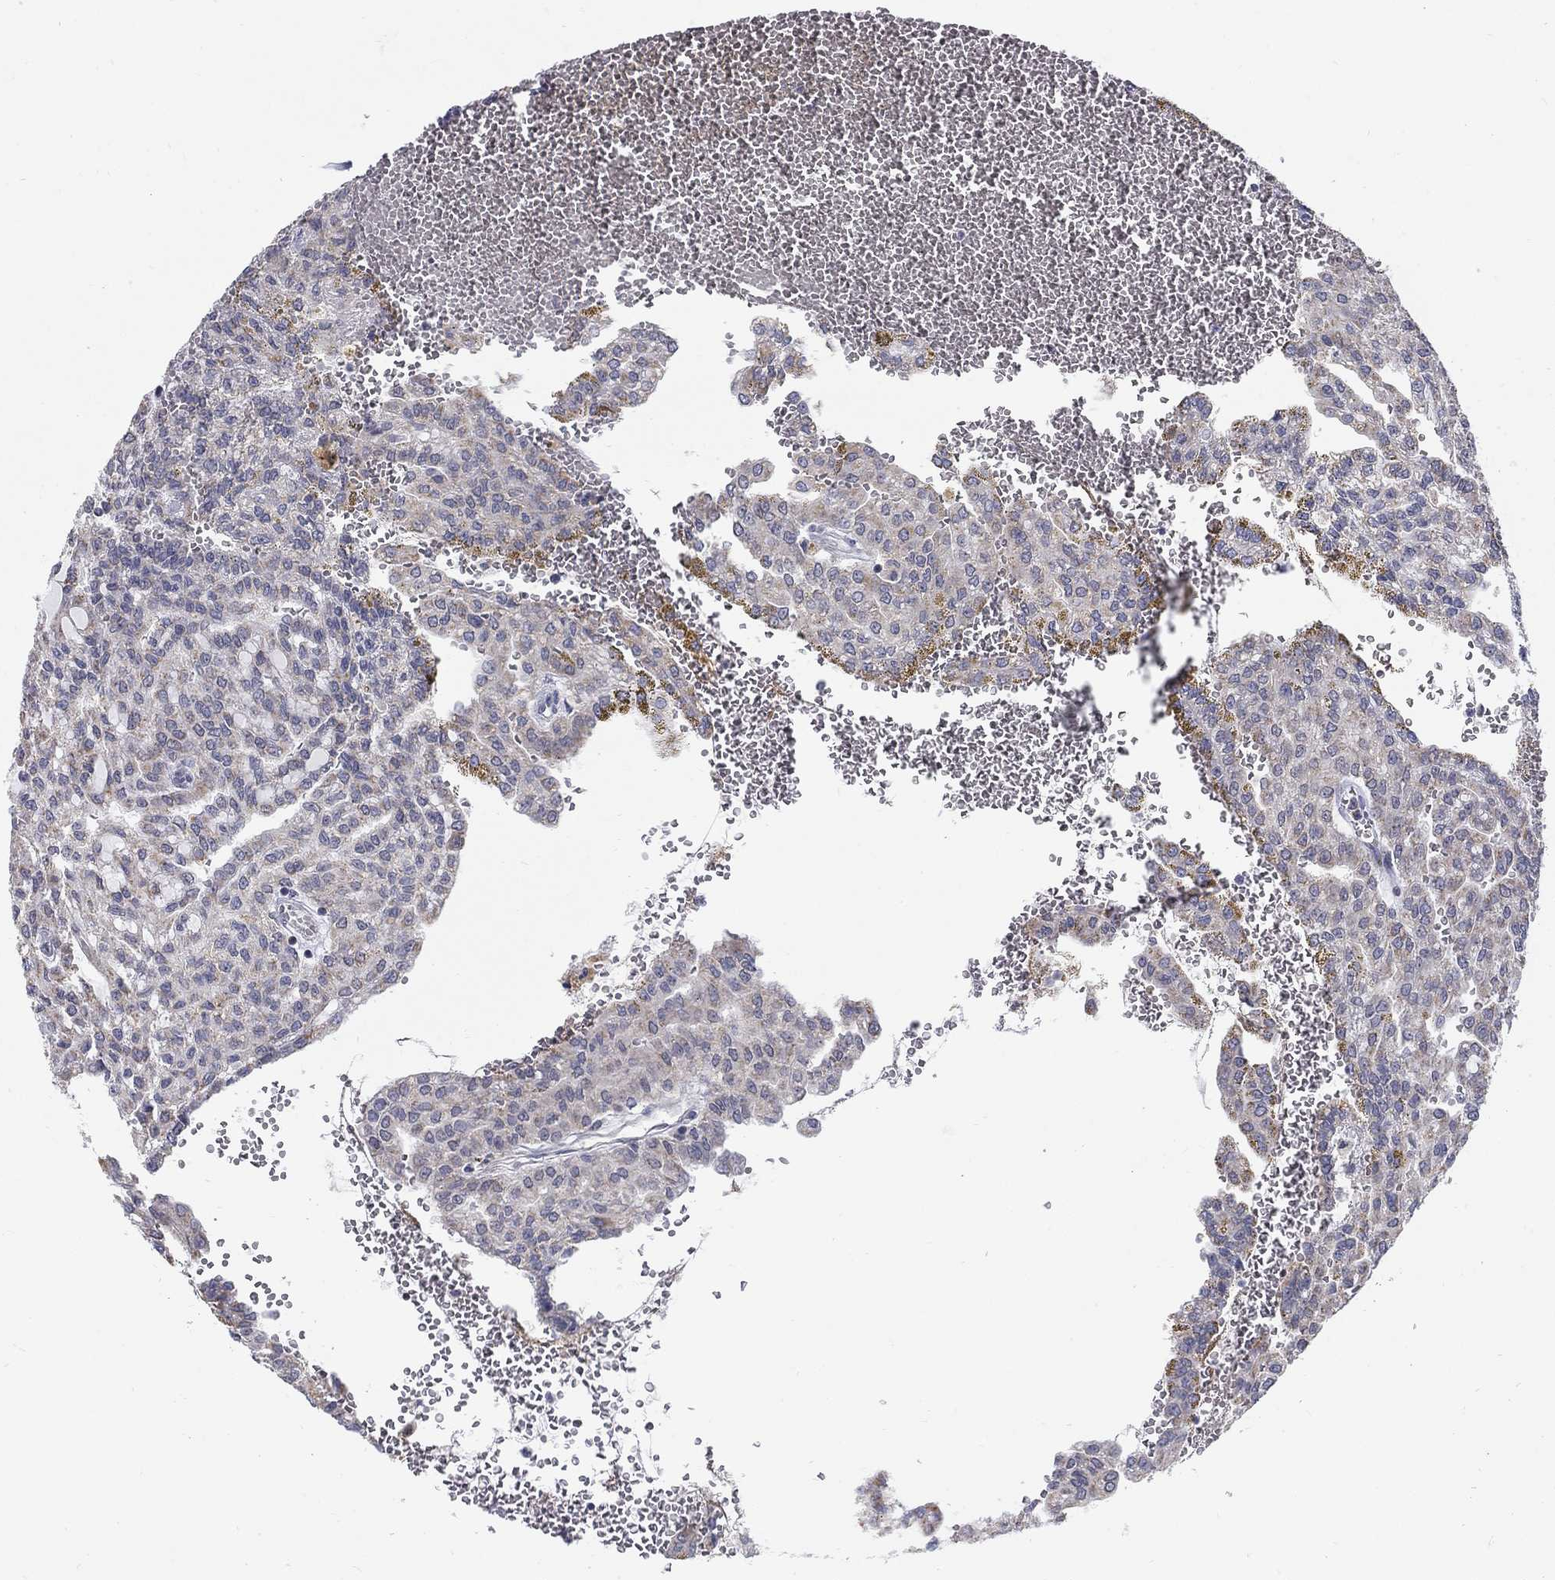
{"staining": {"intensity": "negative", "quantity": "none", "location": "none"}, "tissue": "renal cancer", "cell_type": "Tumor cells", "image_type": "cancer", "snomed": [{"axis": "morphology", "description": "Adenocarcinoma, NOS"}, {"axis": "topography", "description": "Kidney"}], "caption": "Micrograph shows no significant protein positivity in tumor cells of renal cancer.", "gene": "GCFC2", "patient": {"sex": "male", "age": 63}}